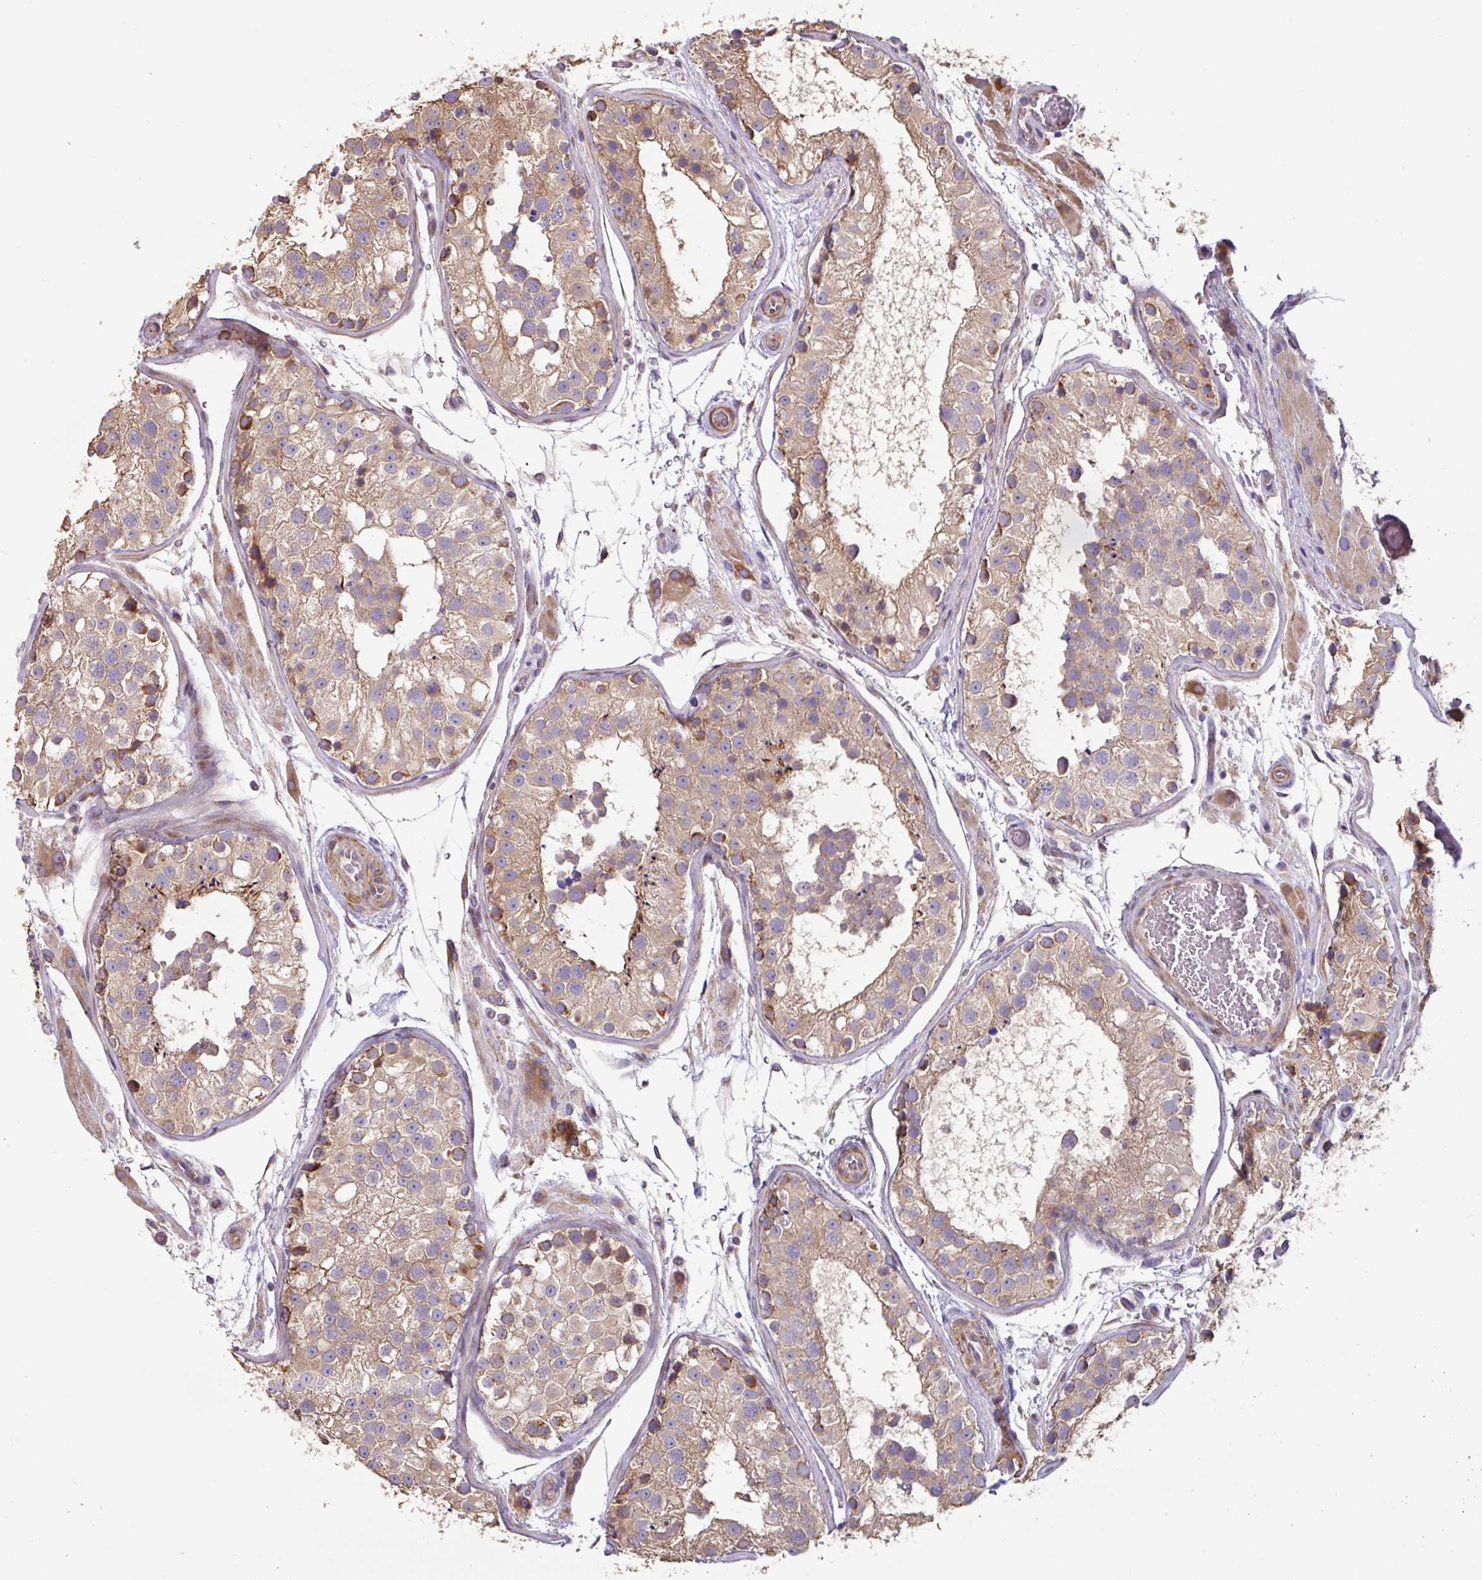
{"staining": {"intensity": "moderate", "quantity": "25%-75%", "location": "cytoplasmic/membranous"}, "tissue": "testis", "cell_type": "Cells in seminiferous ducts", "image_type": "normal", "snomed": [{"axis": "morphology", "description": "Normal tissue, NOS"}, {"axis": "topography", "description": "Testis"}], "caption": "Immunohistochemical staining of normal testis reveals moderate cytoplasmic/membranous protein expression in about 25%-75% of cells in seminiferous ducts.", "gene": "MRRF", "patient": {"sex": "male", "age": 26}}